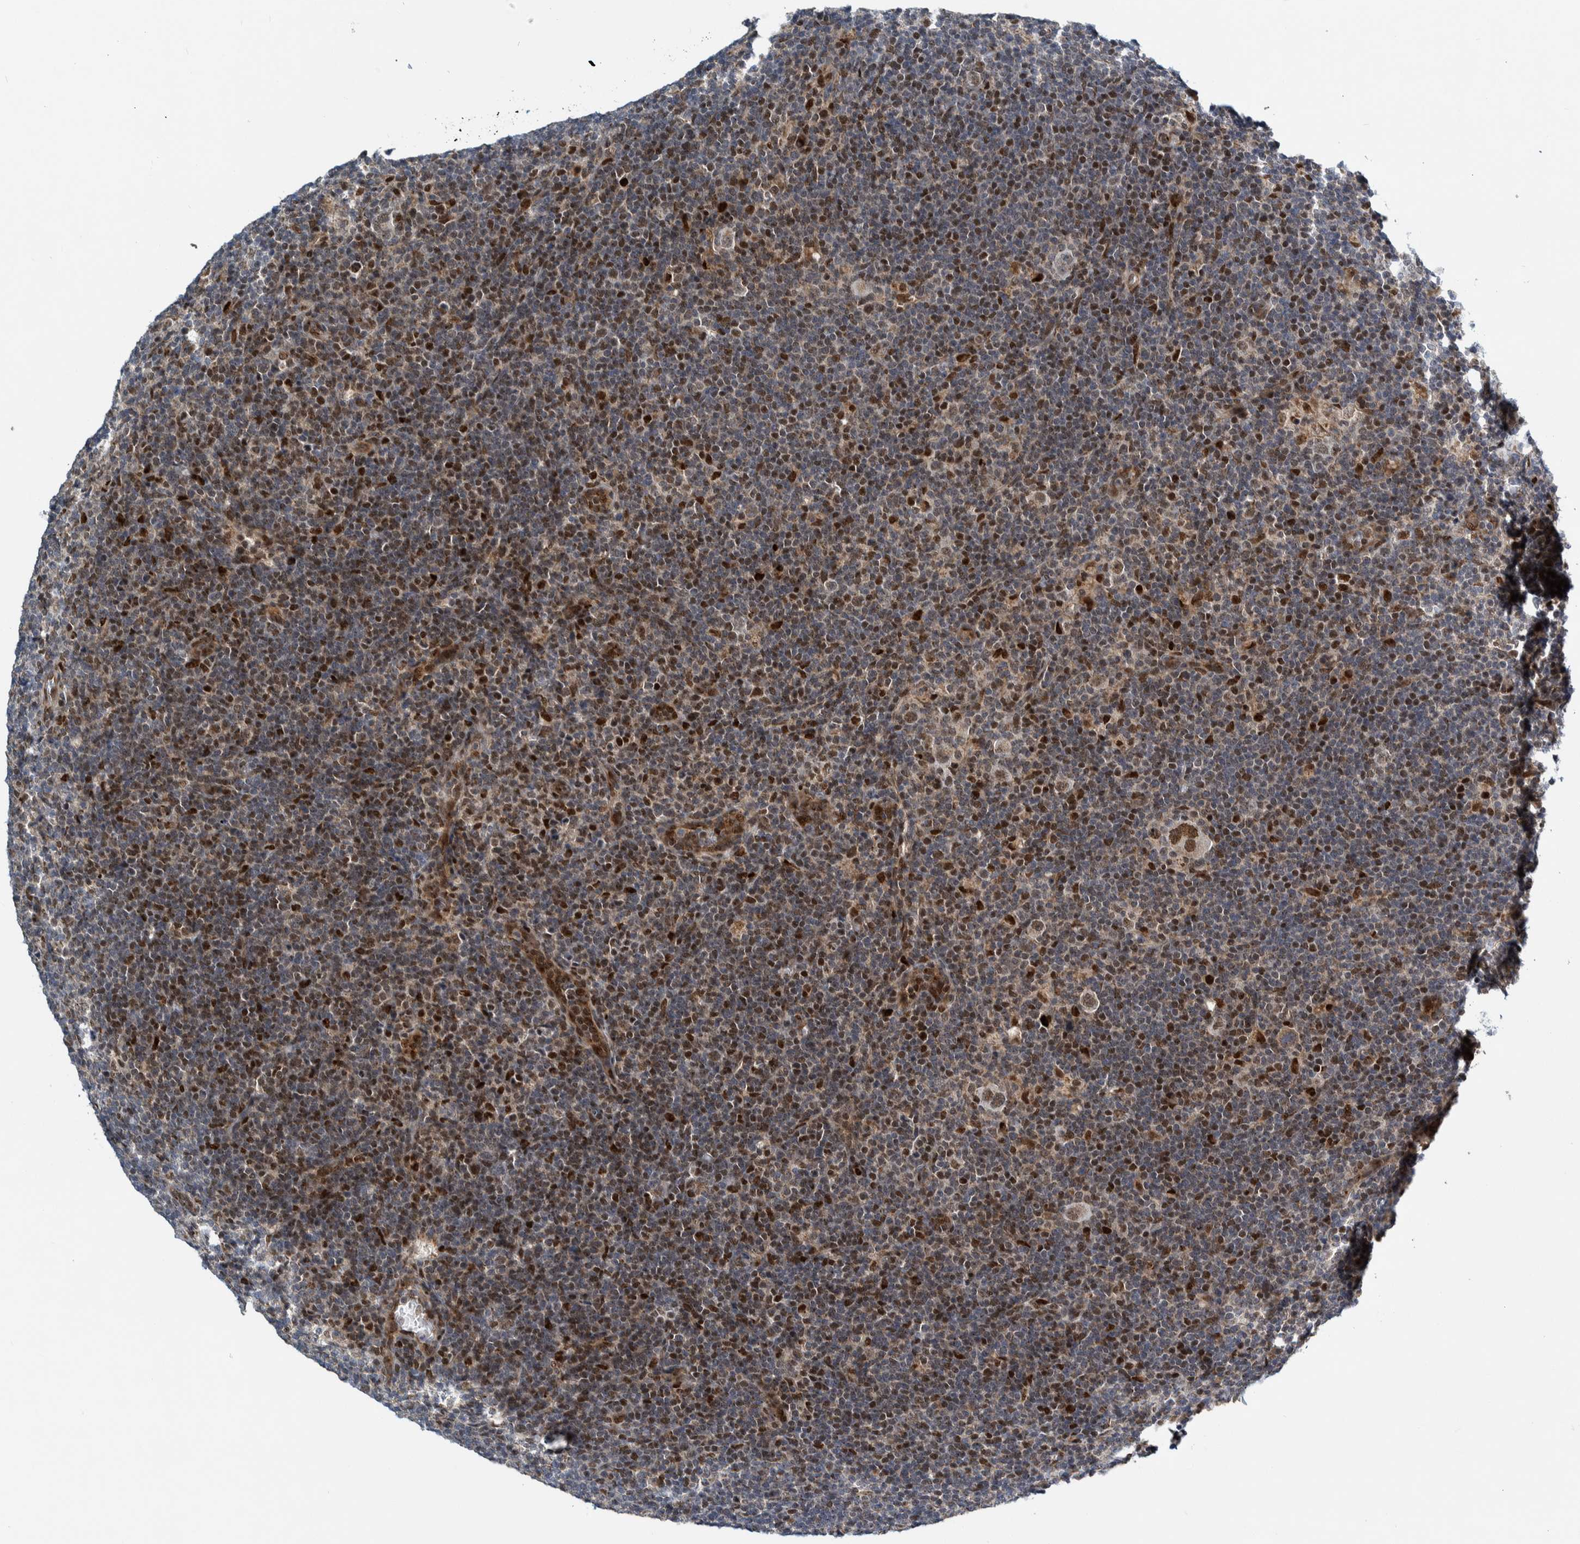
{"staining": {"intensity": "weak", "quantity": ">75%", "location": "cytoplasmic/membranous,nuclear"}, "tissue": "lymphoma", "cell_type": "Tumor cells", "image_type": "cancer", "snomed": [{"axis": "morphology", "description": "Hodgkin's disease, NOS"}, {"axis": "topography", "description": "Lymph node"}], "caption": "A brown stain labels weak cytoplasmic/membranous and nuclear positivity of a protein in human lymphoma tumor cells. The protein of interest is shown in brown color, while the nuclei are stained blue.", "gene": "CCDC57", "patient": {"sex": "female", "age": 57}}